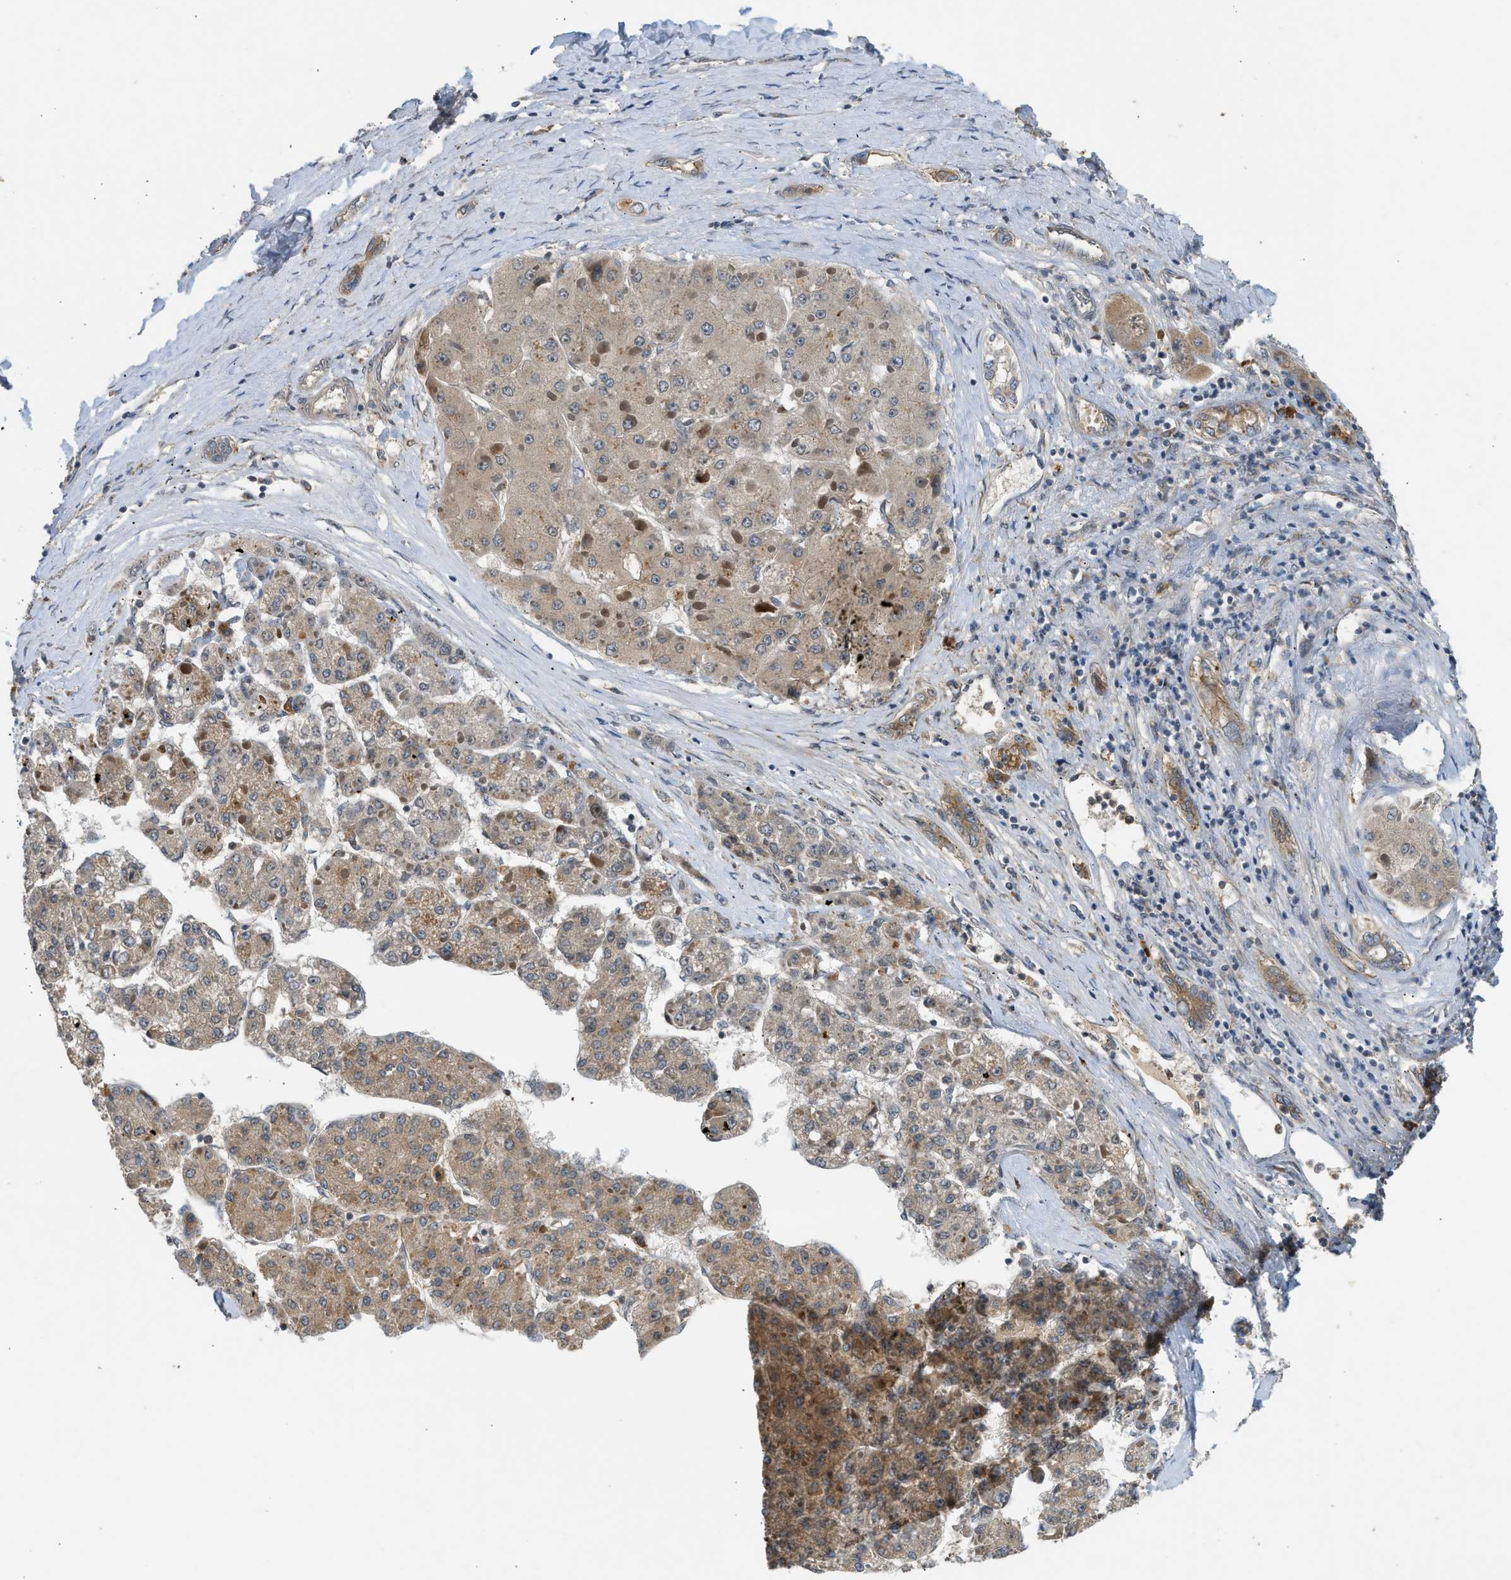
{"staining": {"intensity": "moderate", "quantity": "<25%", "location": "cytoplasmic/membranous"}, "tissue": "liver cancer", "cell_type": "Tumor cells", "image_type": "cancer", "snomed": [{"axis": "morphology", "description": "Carcinoma, Hepatocellular, NOS"}, {"axis": "topography", "description": "Liver"}], "caption": "Brown immunohistochemical staining in liver cancer shows moderate cytoplasmic/membranous expression in approximately <25% of tumor cells.", "gene": "ADCY8", "patient": {"sex": "female", "age": 73}}